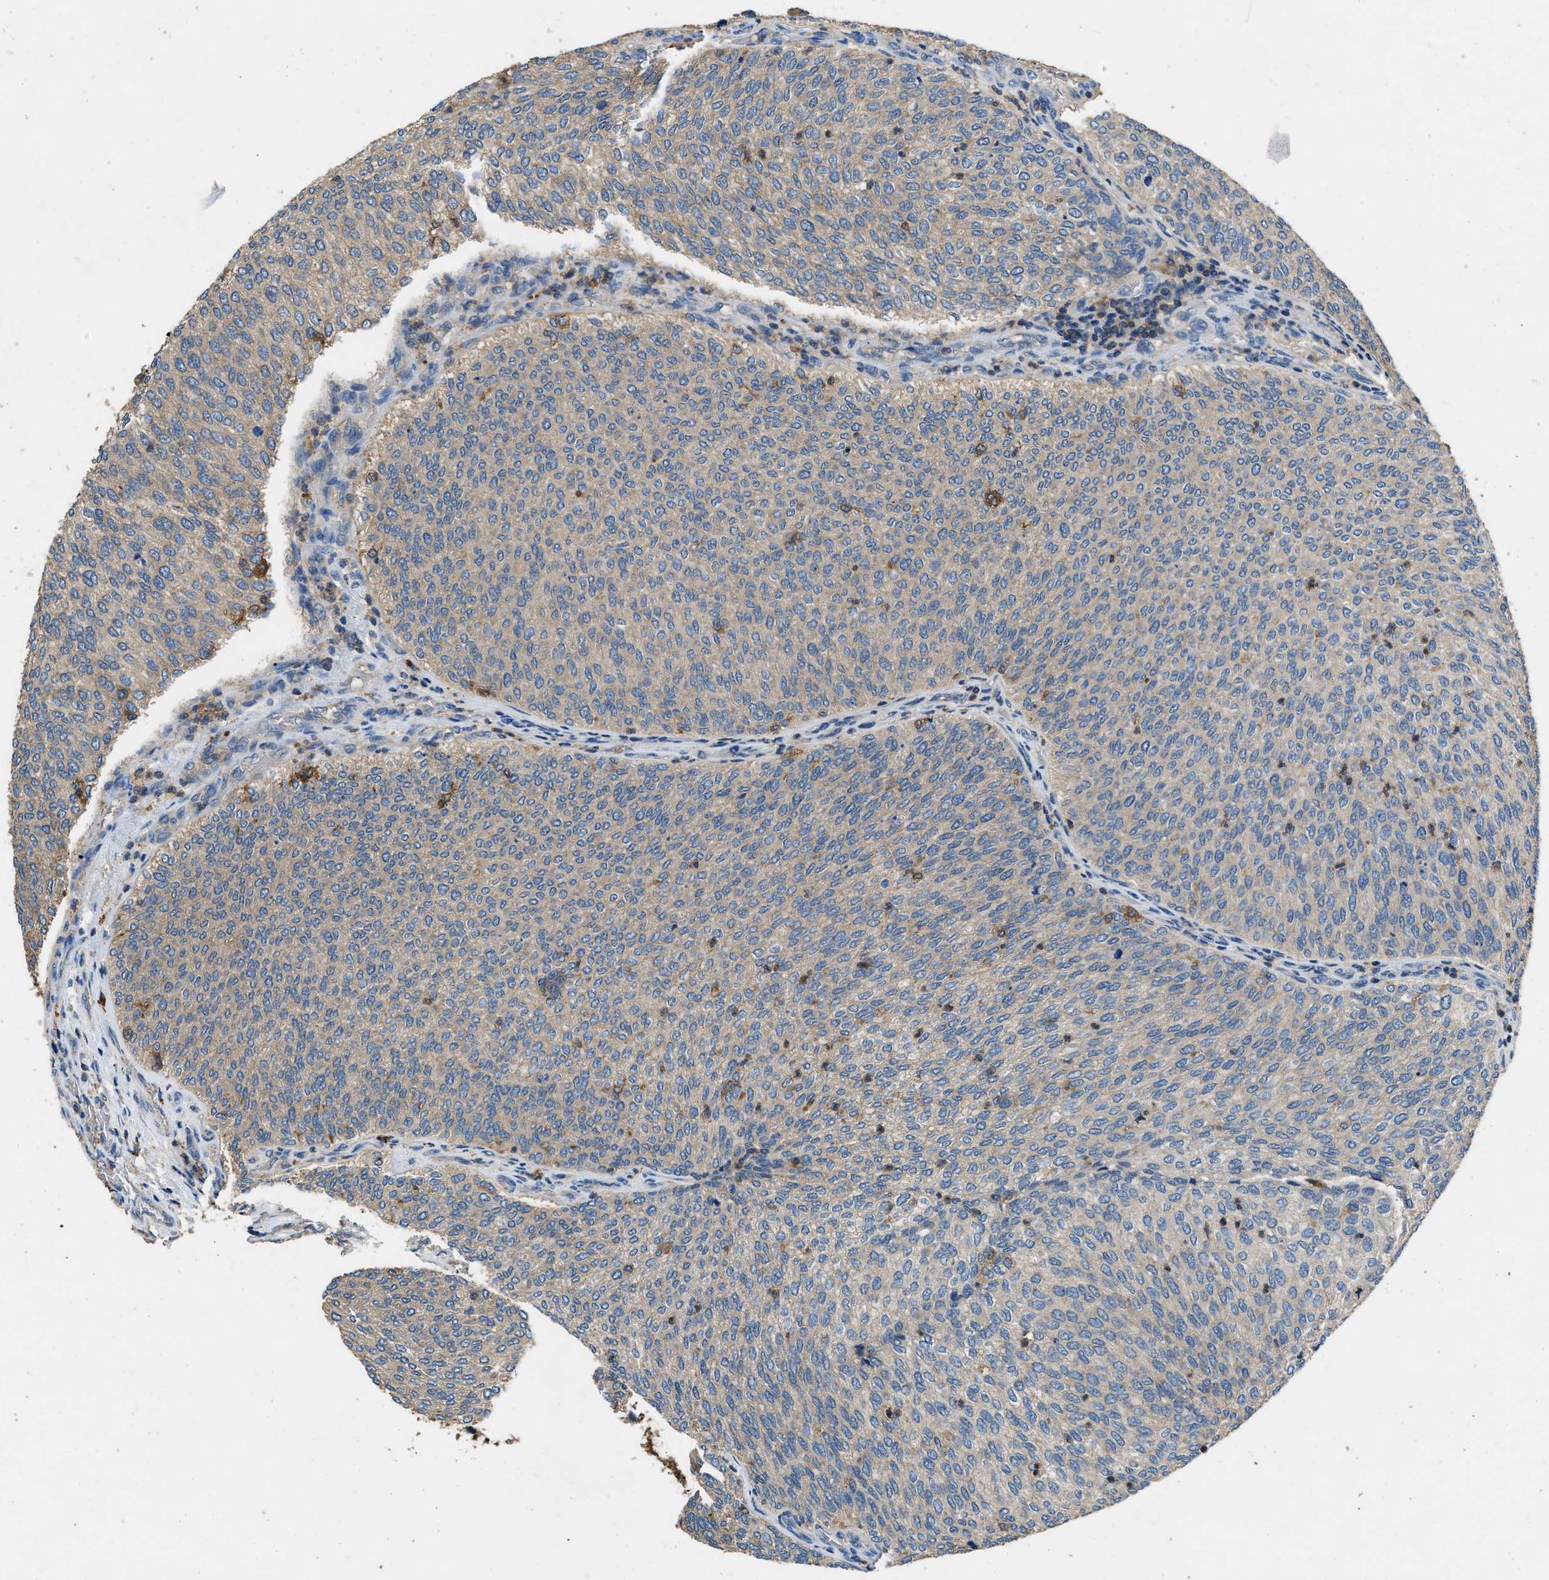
{"staining": {"intensity": "negative", "quantity": "none", "location": "none"}, "tissue": "urothelial cancer", "cell_type": "Tumor cells", "image_type": "cancer", "snomed": [{"axis": "morphology", "description": "Urothelial carcinoma, Low grade"}, {"axis": "topography", "description": "Urinary bladder"}], "caption": "An immunohistochemistry micrograph of urothelial carcinoma (low-grade) is shown. There is no staining in tumor cells of urothelial carcinoma (low-grade).", "gene": "BLOC1S1", "patient": {"sex": "female", "age": 79}}